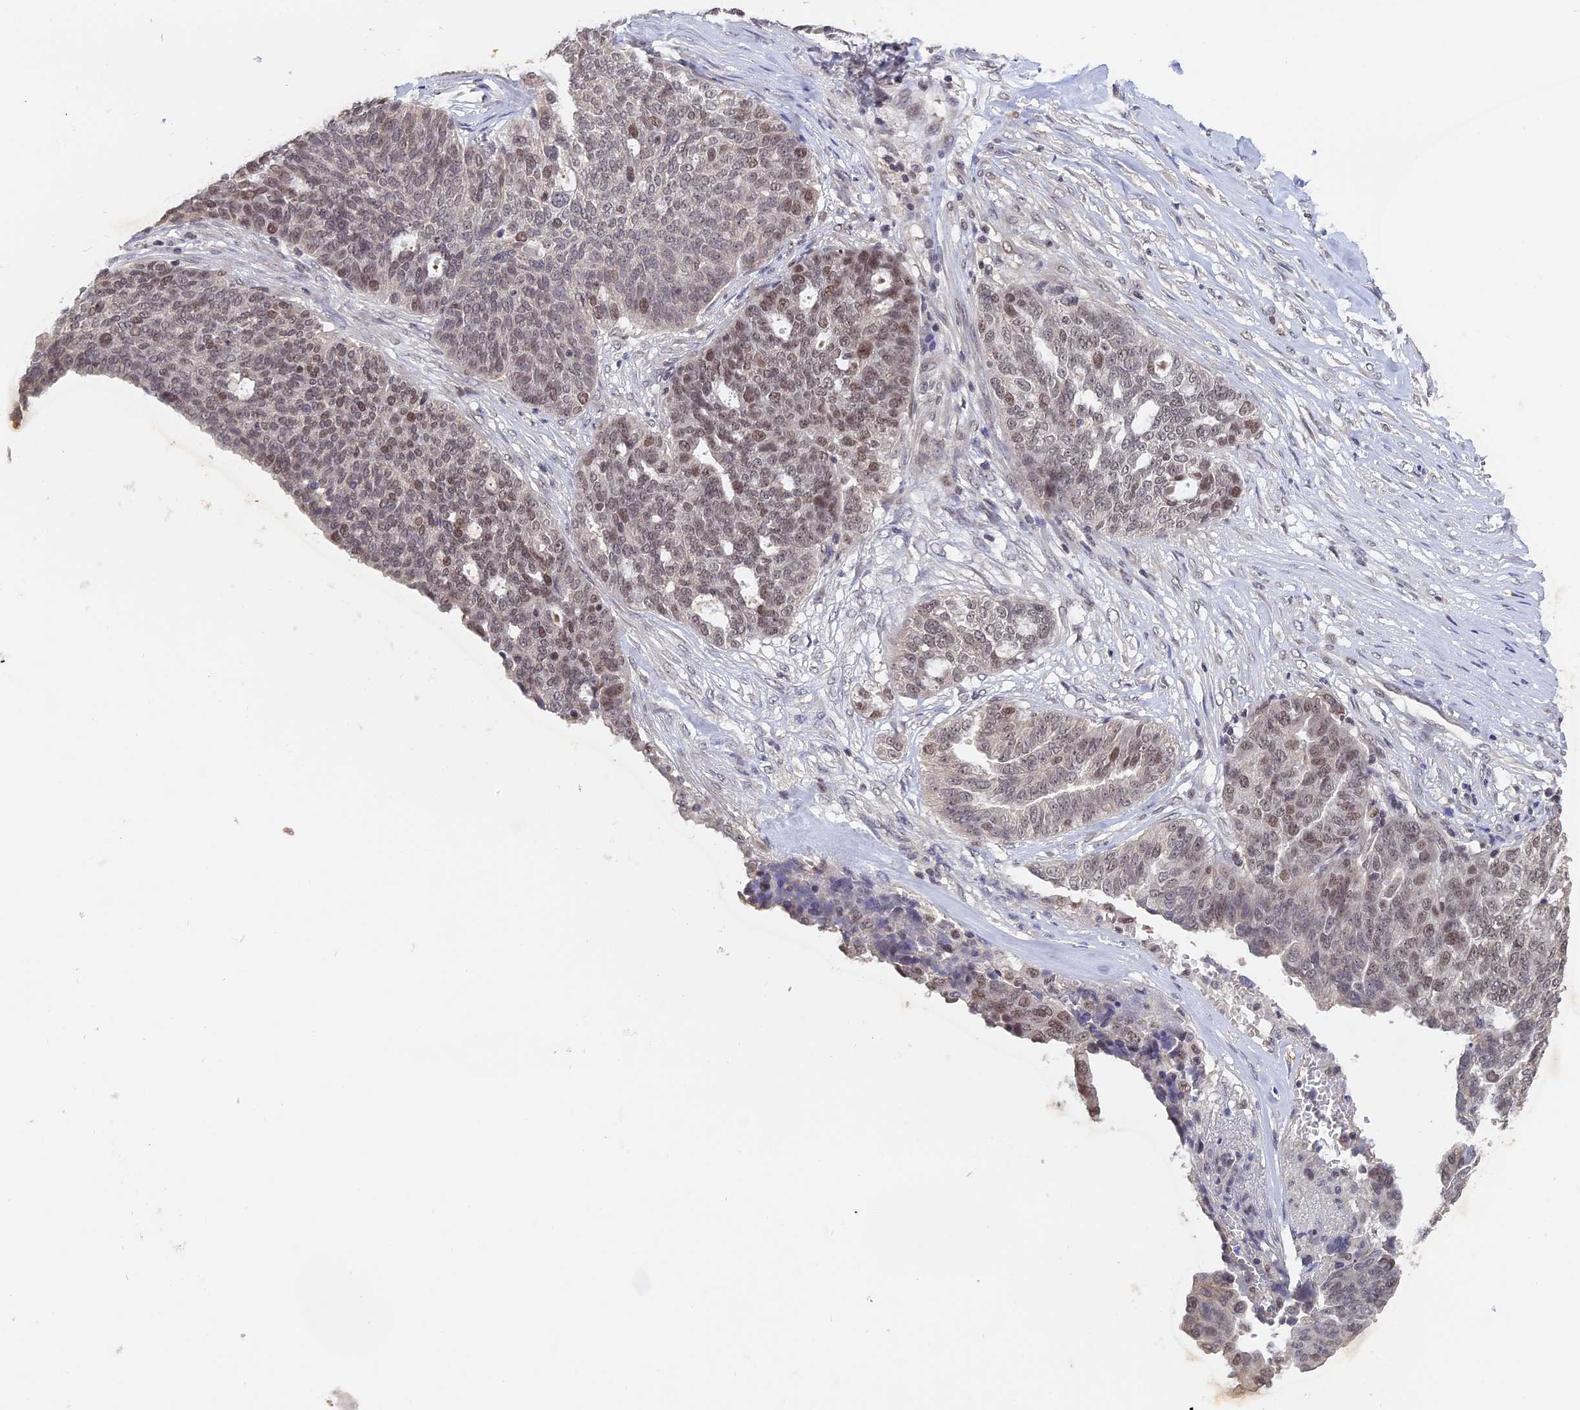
{"staining": {"intensity": "moderate", "quantity": "<25%", "location": "nuclear"}, "tissue": "ovarian cancer", "cell_type": "Tumor cells", "image_type": "cancer", "snomed": [{"axis": "morphology", "description": "Cystadenocarcinoma, serous, NOS"}, {"axis": "topography", "description": "Ovary"}], "caption": "Approximately <25% of tumor cells in human ovarian cancer exhibit moderate nuclear protein expression as visualized by brown immunohistochemical staining.", "gene": "RFC5", "patient": {"sex": "female", "age": 59}}